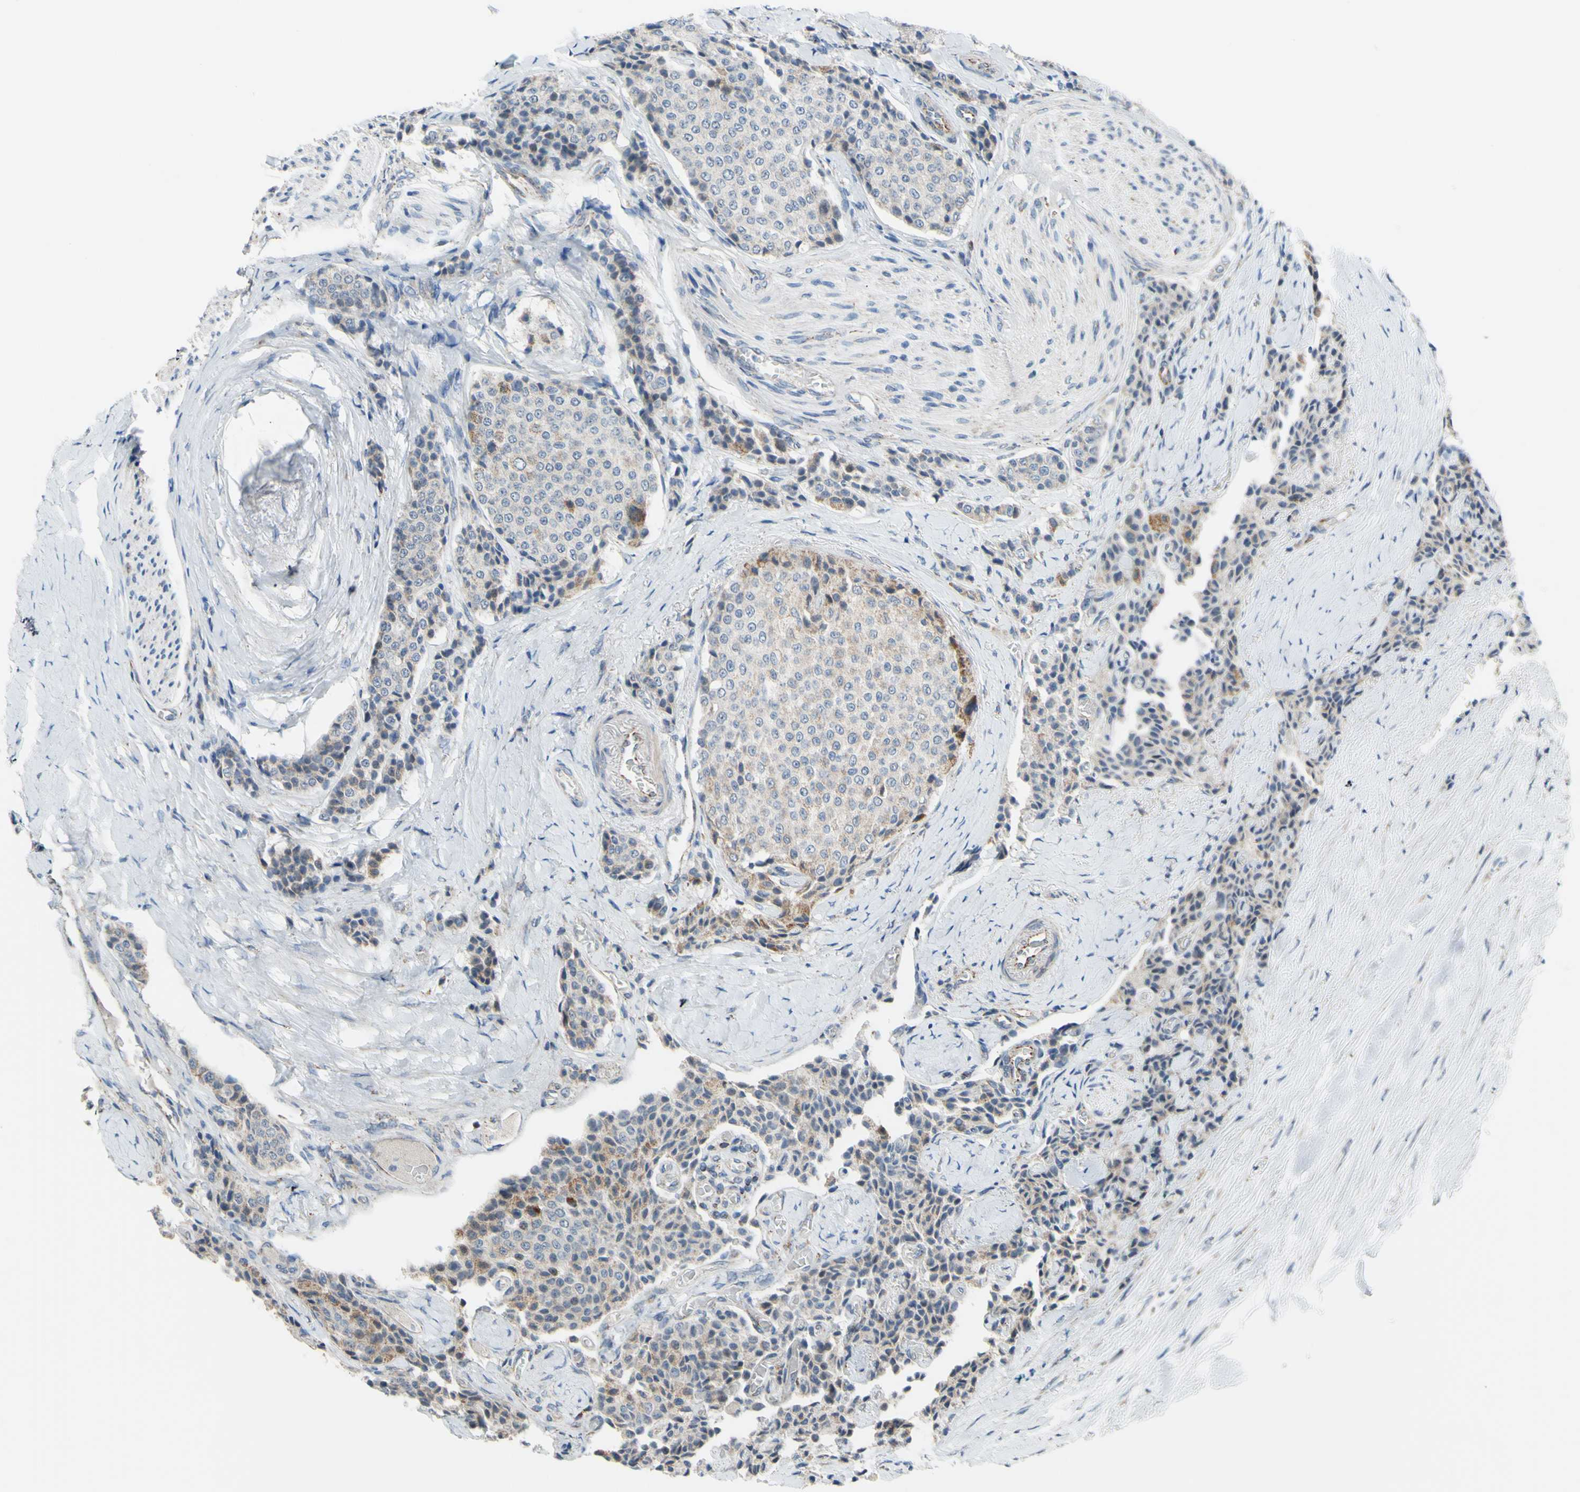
{"staining": {"intensity": "weak", "quantity": "25%-75%", "location": "cytoplasmic/membranous"}, "tissue": "carcinoid", "cell_type": "Tumor cells", "image_type": "cancer", "snomed": [{"axis": "morphology", "description": "Carcinoid, malignant, NOS"}, {"axis": "topography", "description": "Colon"}], "caption": "About 25%-75% of tumor cells in human carcinoid reveal weak cytoplasmic/membranous protein positivity as visualized by brown immunohistochemical staining.", "gene": "GLT8D1", "patient": {"sex": "female", "age": 61}}